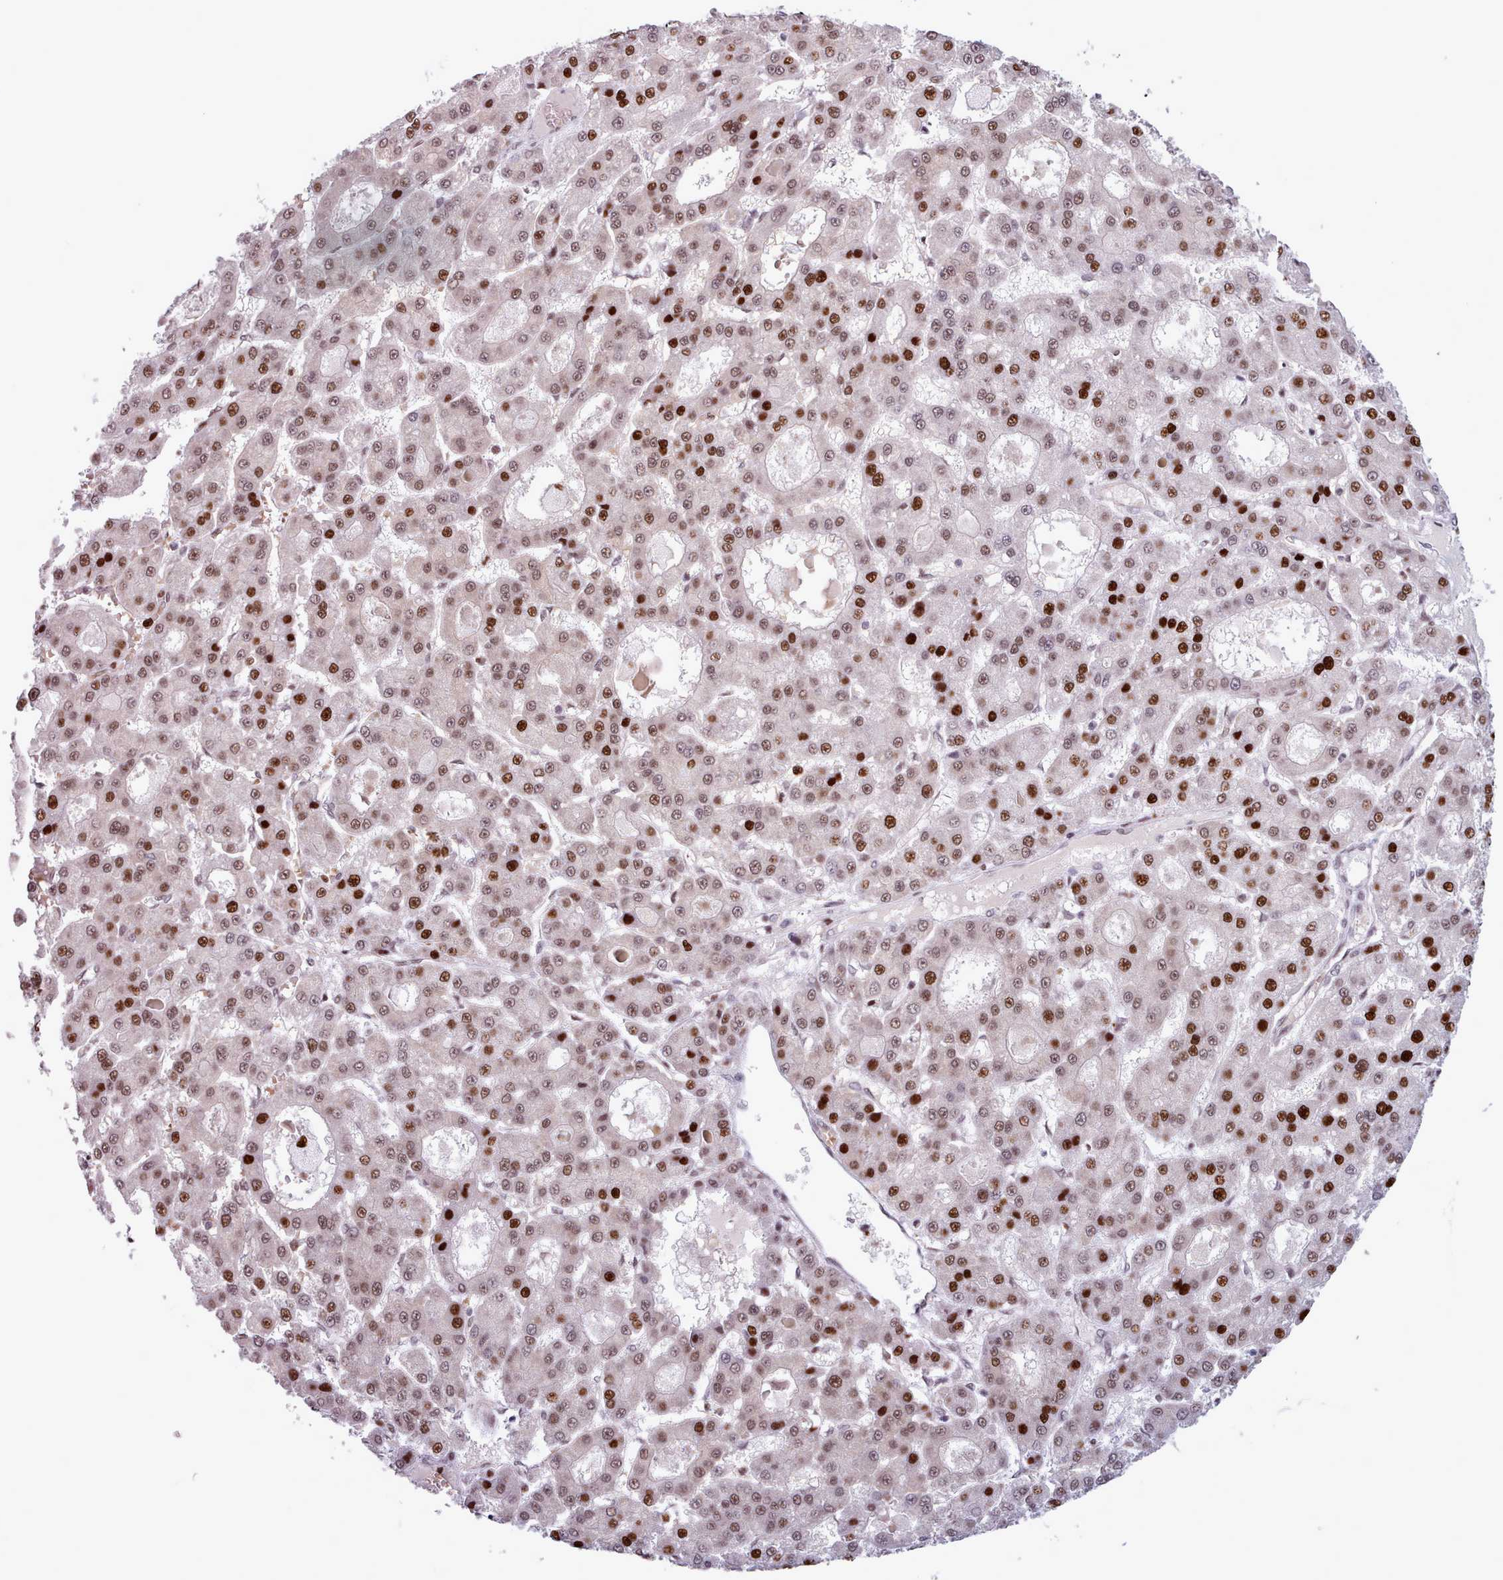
{"staining": {"intensity": "strong", "quantity": ">75%", "location": "nuclear"}, "tissue": "liver cancer", "cell_type": "Tumor cells", "image_type": "cancer", "snomed": [{"axis": "morphology", "description": "Carcinoma, Hepatocellular, NOS"}, {"axis": "topography", "description": "Liver"}], "caption": "About >75% of tumor cells in human hepatocellular carcinoma (liver) exhibit strong nuclear protein staining as visualized by brown immunohistochemical staining.", "gene": "SRSF4", "patient": {"sex": "male", "age": 70}}